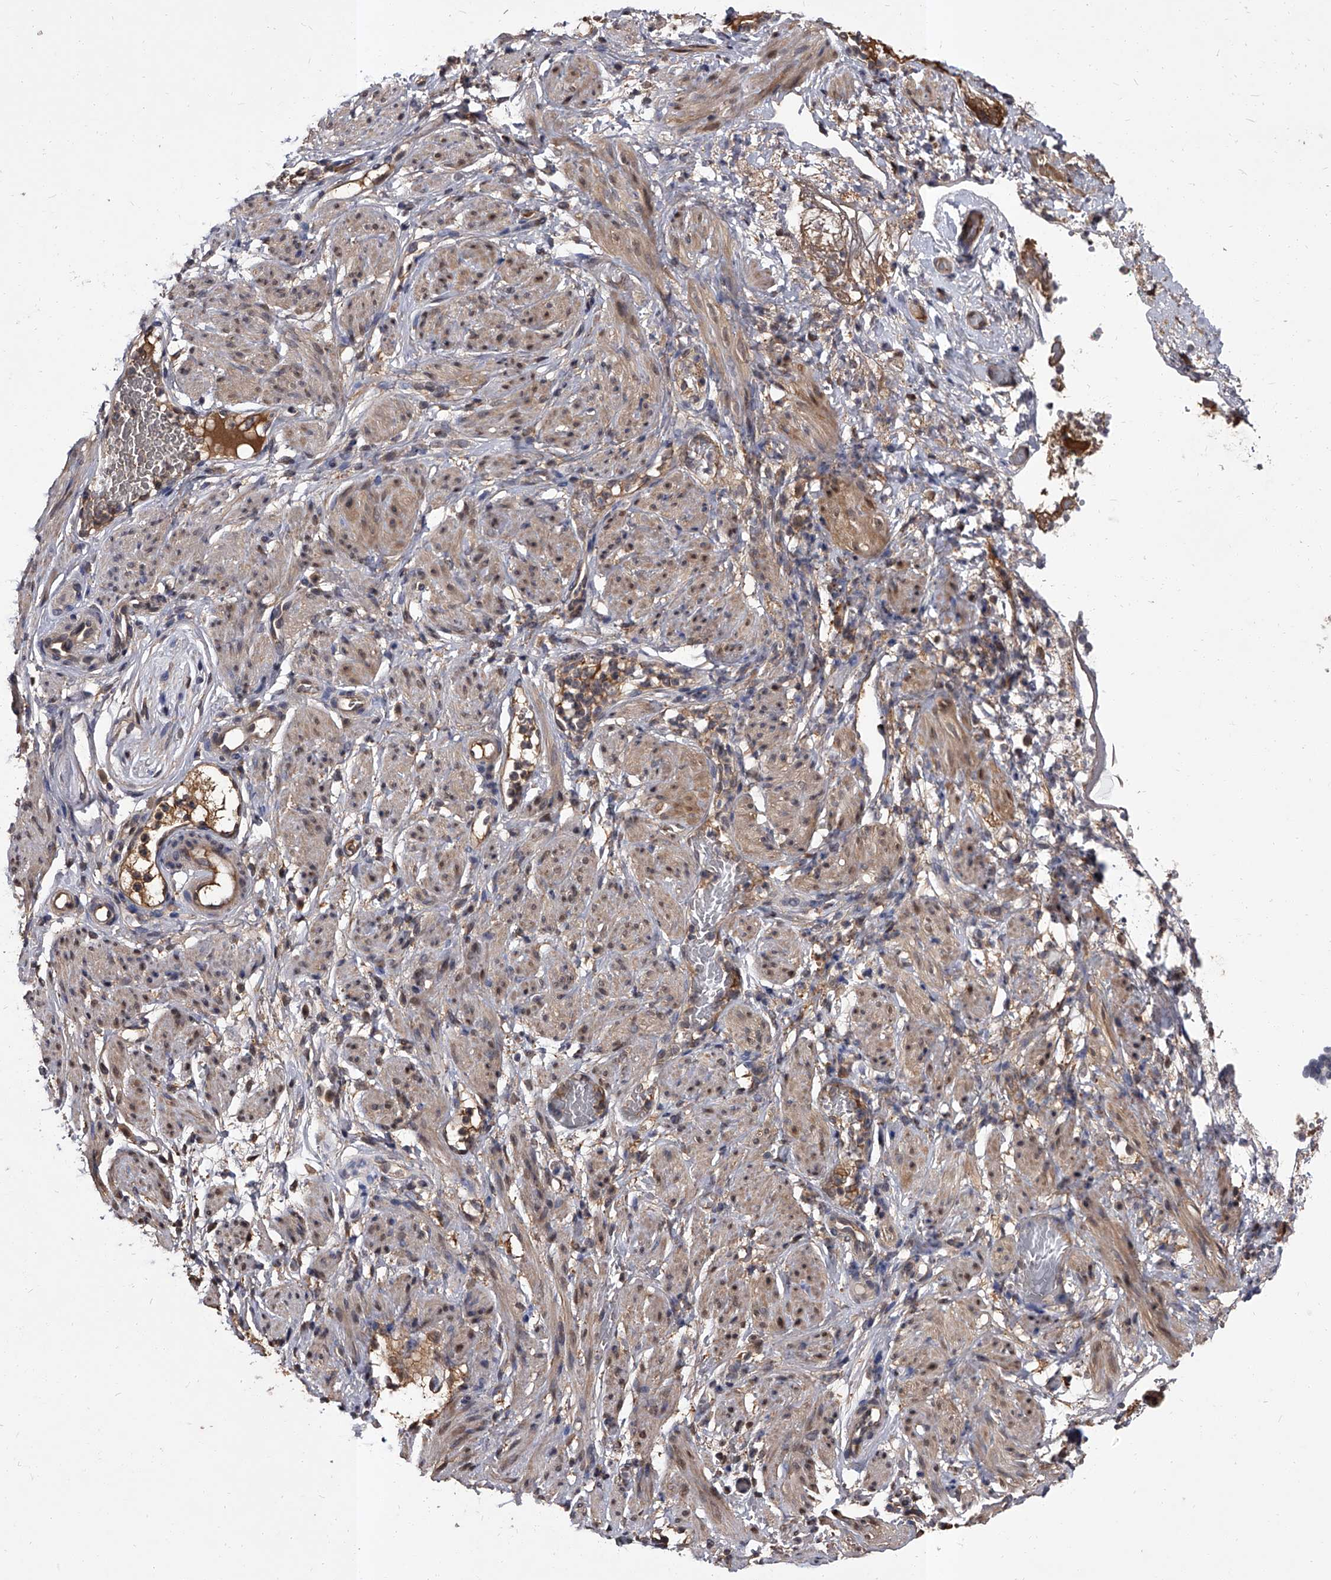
{"staining": {"intensity": "moderate", "quantity": "25%-75%", "location": "cytoplasmic/membranous"}, "tissue": "adipose tissue", "cell_type": "Adipocytes", "image_type": "normal", "snomed": [{"axis": "morphology", "description": "Normal tissue, NOS"}, {"axis": "topography", "description": "Smooth muscle"}, {"axis": "topography", "description": "Peripheral nerve tissue"}], "caption": "Adipose tissue stained for a protein (brown) demonstrates moderate cytoplasmic/membranous positive expression in about 25%-75% of adipocytes.", "gene": "SLC18B1", "patient": {"sex": "female", "age": 39}}